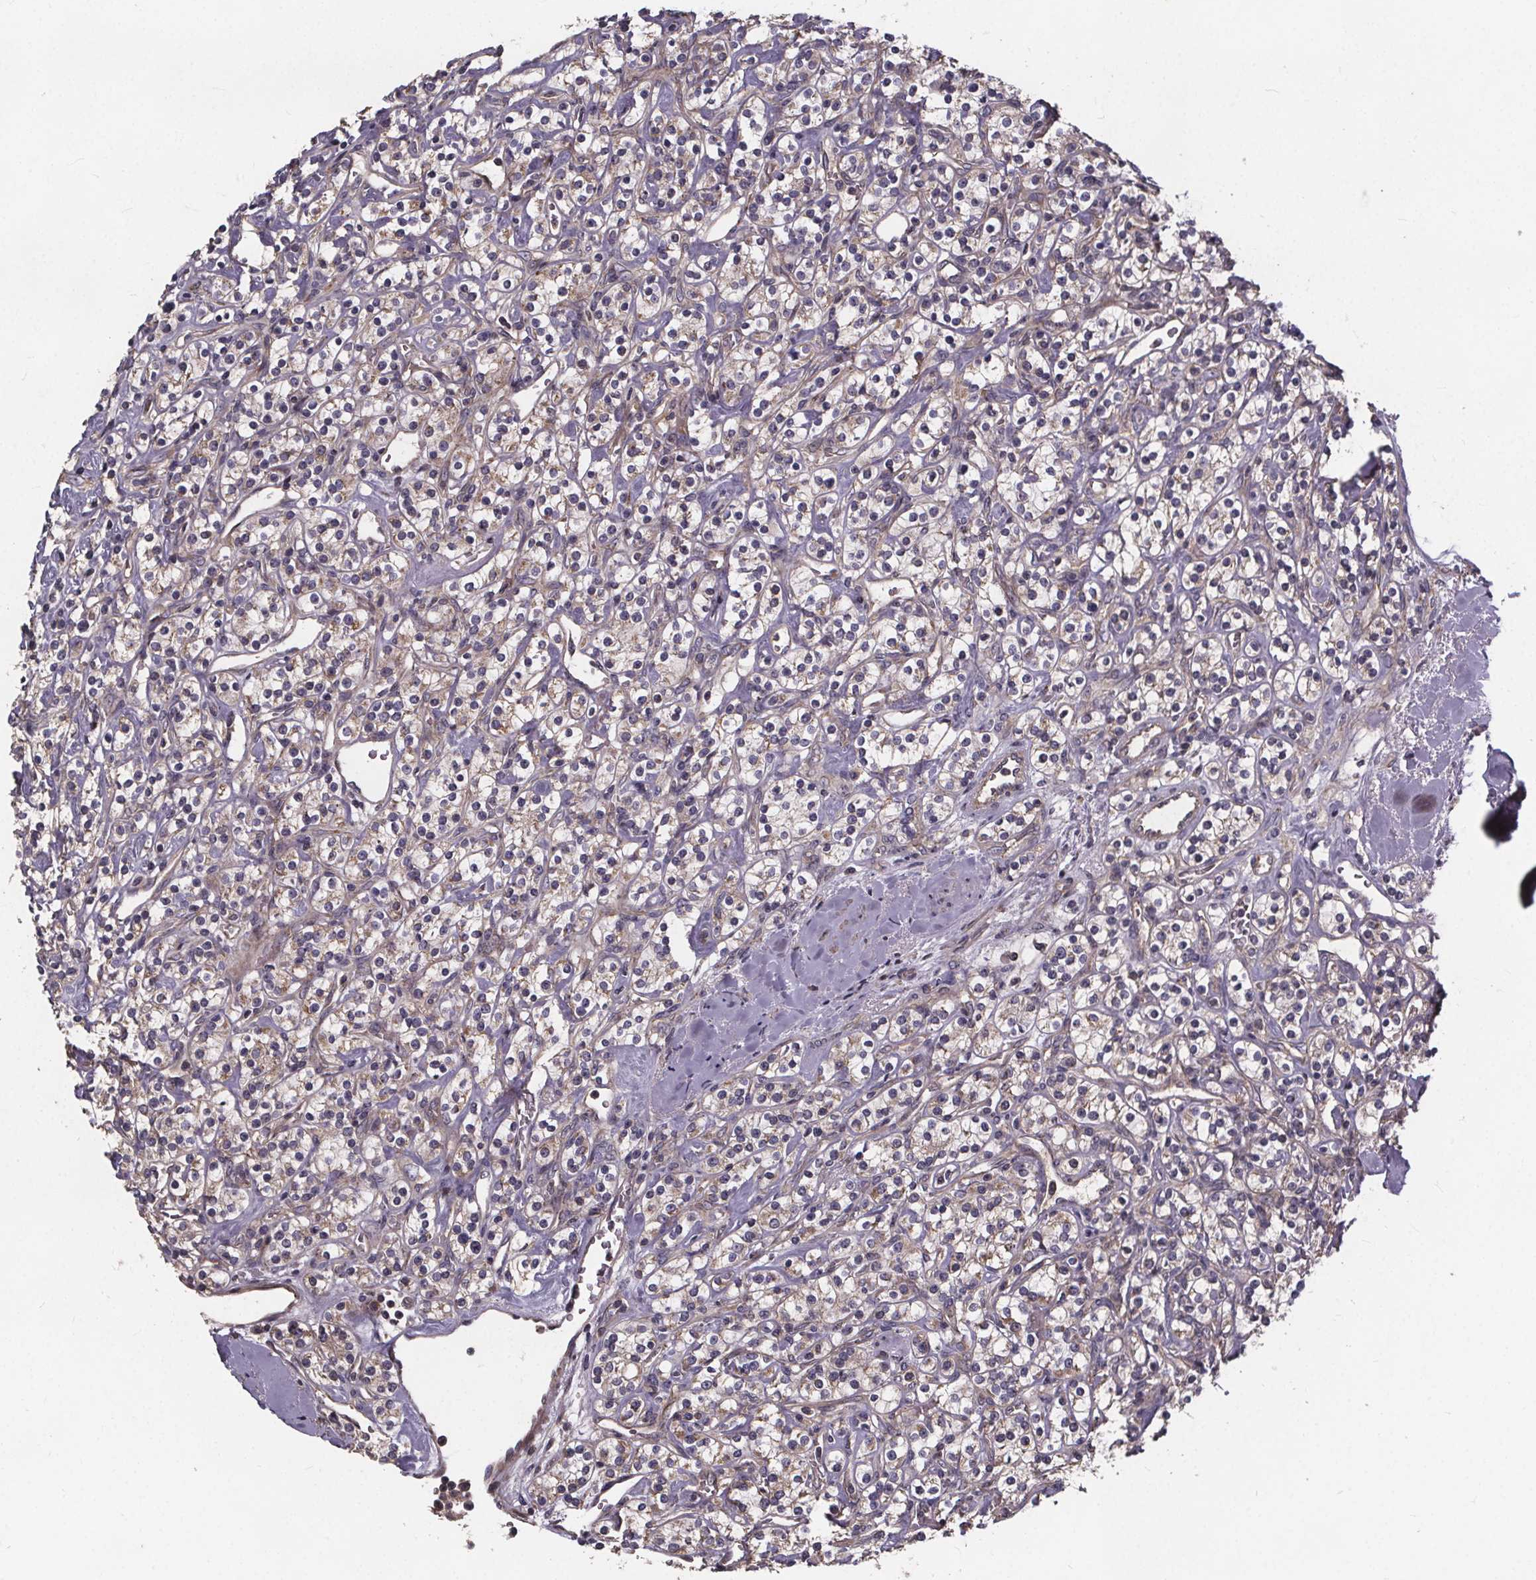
{"staining": {"intensity": "weak", "quantity": "25%-75%", "location": "cytoplasmic/membranous"}, "tissue": "renal cancer", "cell_type": "Tumor cells", "image_type": "cancer", "snomed": [{"axis": "morphology", "description": "Adenocarcinoma, NOS"}, {"axis": "topography", "description": "Kidney"}], "caption": "Tumor cells exhibit low levels of weak cytoplasmic/membranous positivity in approximately 25%-75% of cells in renal cancer (adenocarcinoma). Nuclei are stained in blue.", "gene": "YME1L1", "patient": {"sex": "male", "age": 77}}